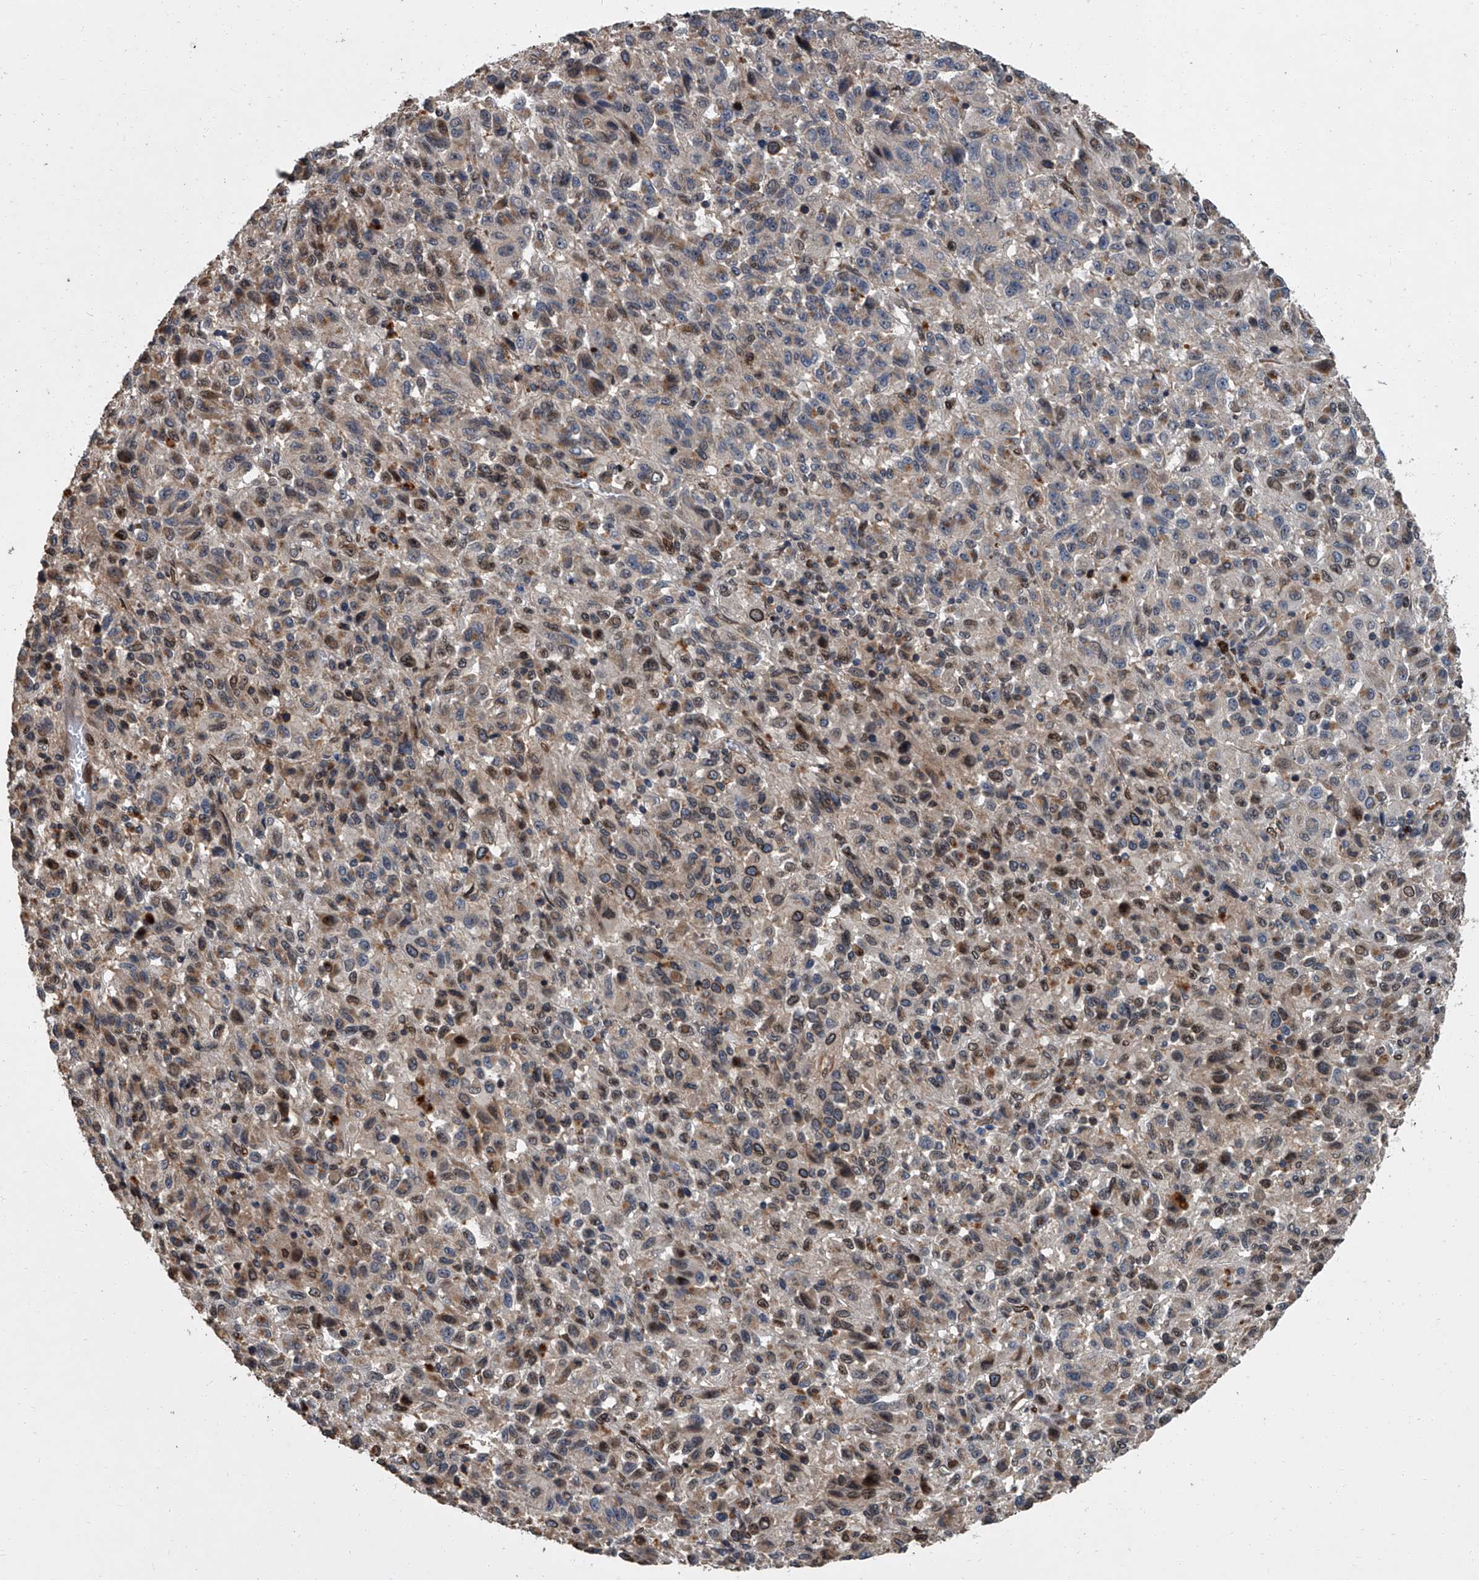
{"staining": {"intensity": "moderate", "quantity": "25%-75%", "location": "cytoplasmic/membranous,nuclear"}, "tissue": "melanoma", "cell_type": "Tumor cells", "image_type": "cancer", "snomed": [{"axis": "morphology", "description": "Malignant melanoma, Metastatic site"}, {"axis": "topography", "description": "Lung"}], "caption": "Tumor cells show medium levels of moderate cytoplasmic/membranous and nuclear staining in approximately 25%-75% of cells in human melanoma. (DAB IHC with brightfield microscopy, high magnification).", "gene": "LRRC8C", "patient": {"sex": "male", "age": 64}}